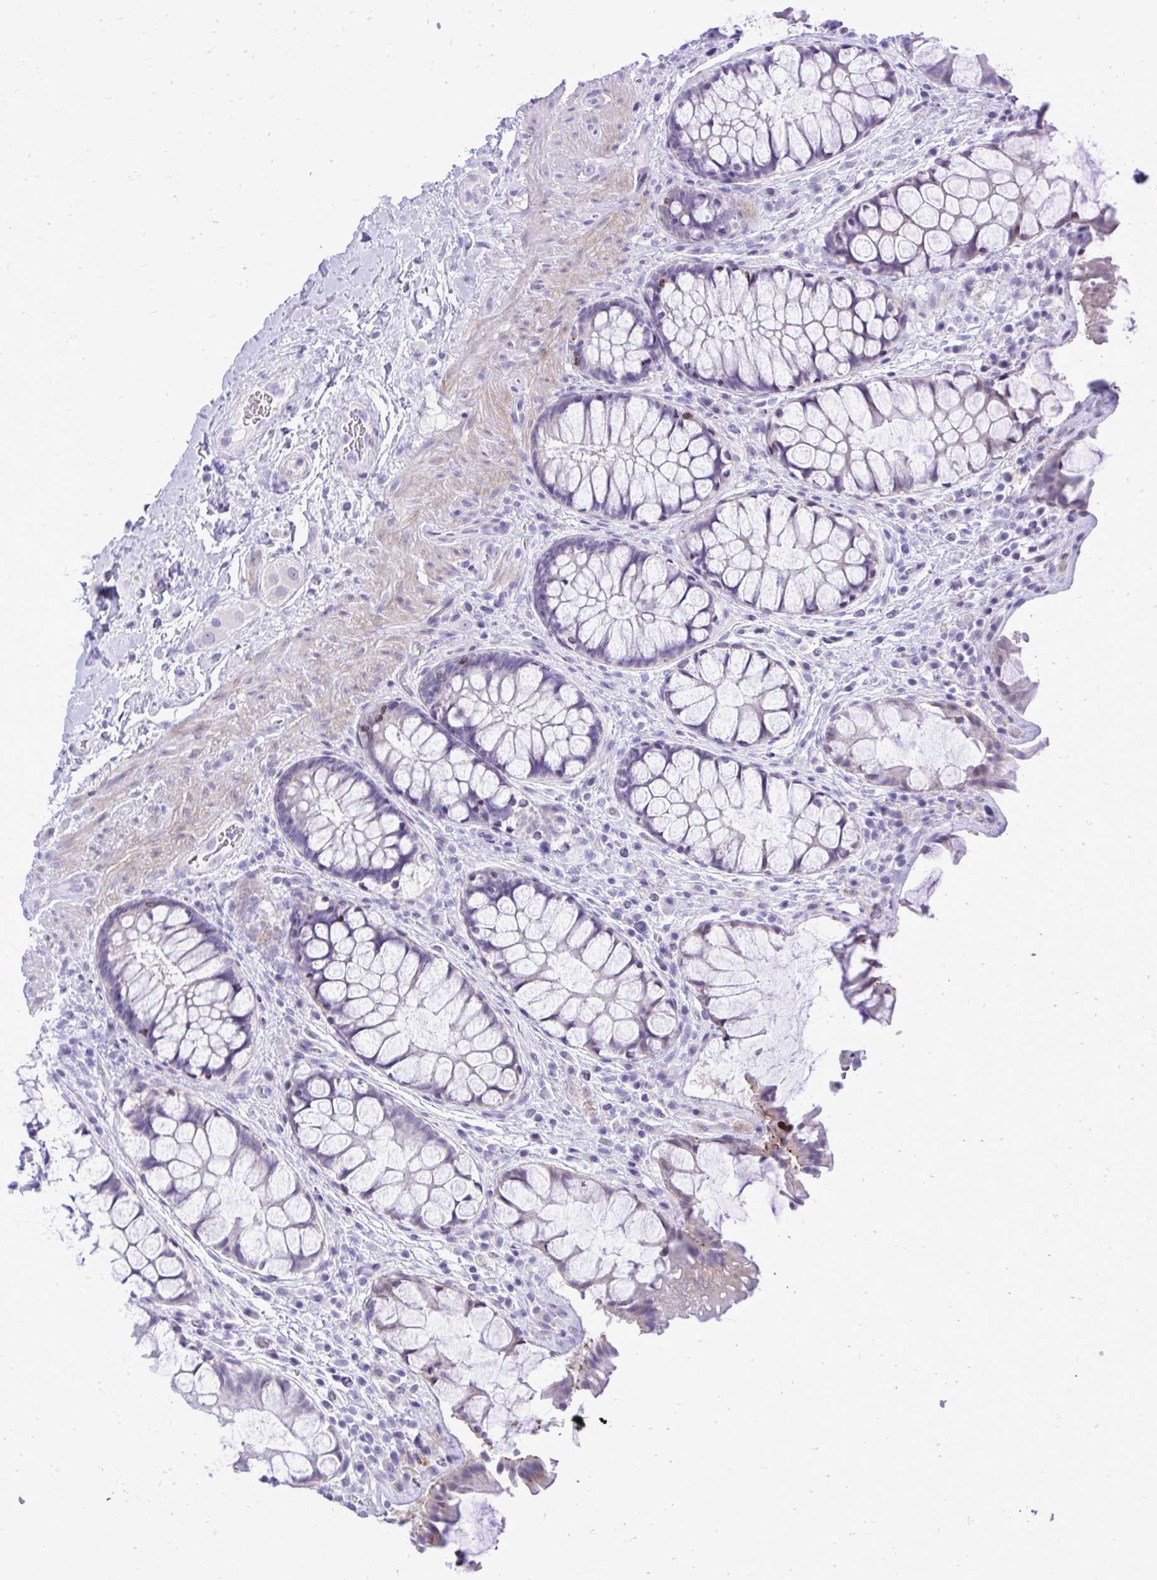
{"staining": {"intensity": "moderate", "quantity": "25%-75%", "location": "cytoplasmic/membranous"}, "tissue": "rectum", "cell_type": "Glandular cells", "image_type": "normal", "snomed": [{"axis": "morphology", "description": "Normal tissue, NOS"}, {"axis": "topography", "description": "Rectum"}], "caption": "A medium amount of moderate cytoplasmic/membranous staining is appreciated in approximately 25%-75% of glandular cells in unremarkable rectum.", "gene": "GABRA1", "patient": {"sex": "female", "age": 58}}